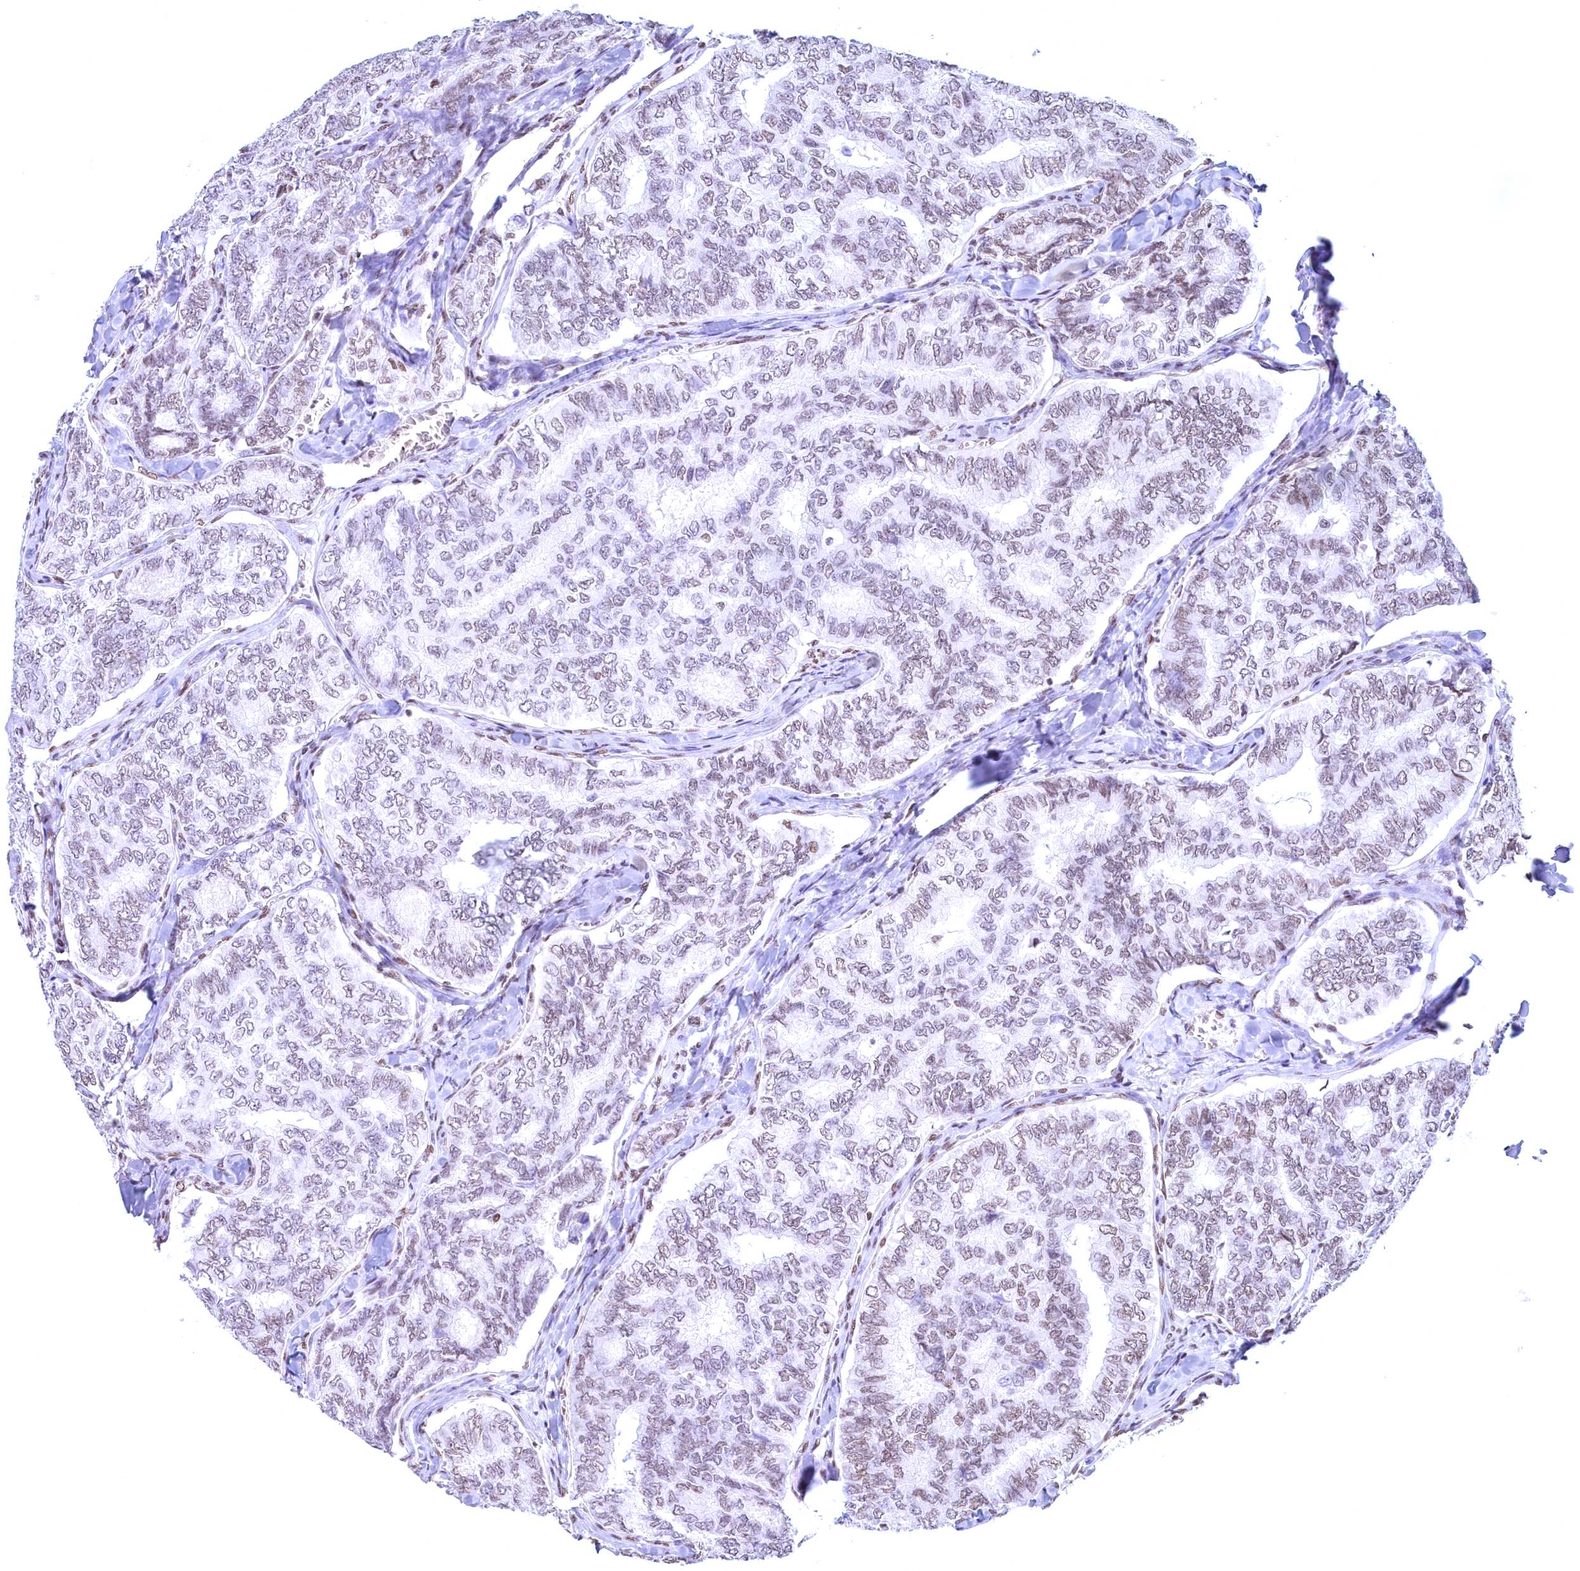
{"staining": {"intensity": "weak", "quantity": ">75%", "location": "nuclear"}, "tissue": "thyroid cancer", "cell_type": "Tumor cells", "image_type": "cancer", "snomed": [{"axis": "morphology", "description": "Papillary adenocarcinoma, NOS"}, {"axis": "topography", "description": "Thyroid gland"}], "caption": "Immunohistochemical staining of papillary adenocarcinoma (thyroid) exhibits weak nuclear protein expression in approximately >75% of tumor cells. Immunohistochemistry (ihc) stains the protein of interest in brown and the nuclei are stained blue.", "gene": "CDC26", "patient": {"sex": "female", "age": 35}}